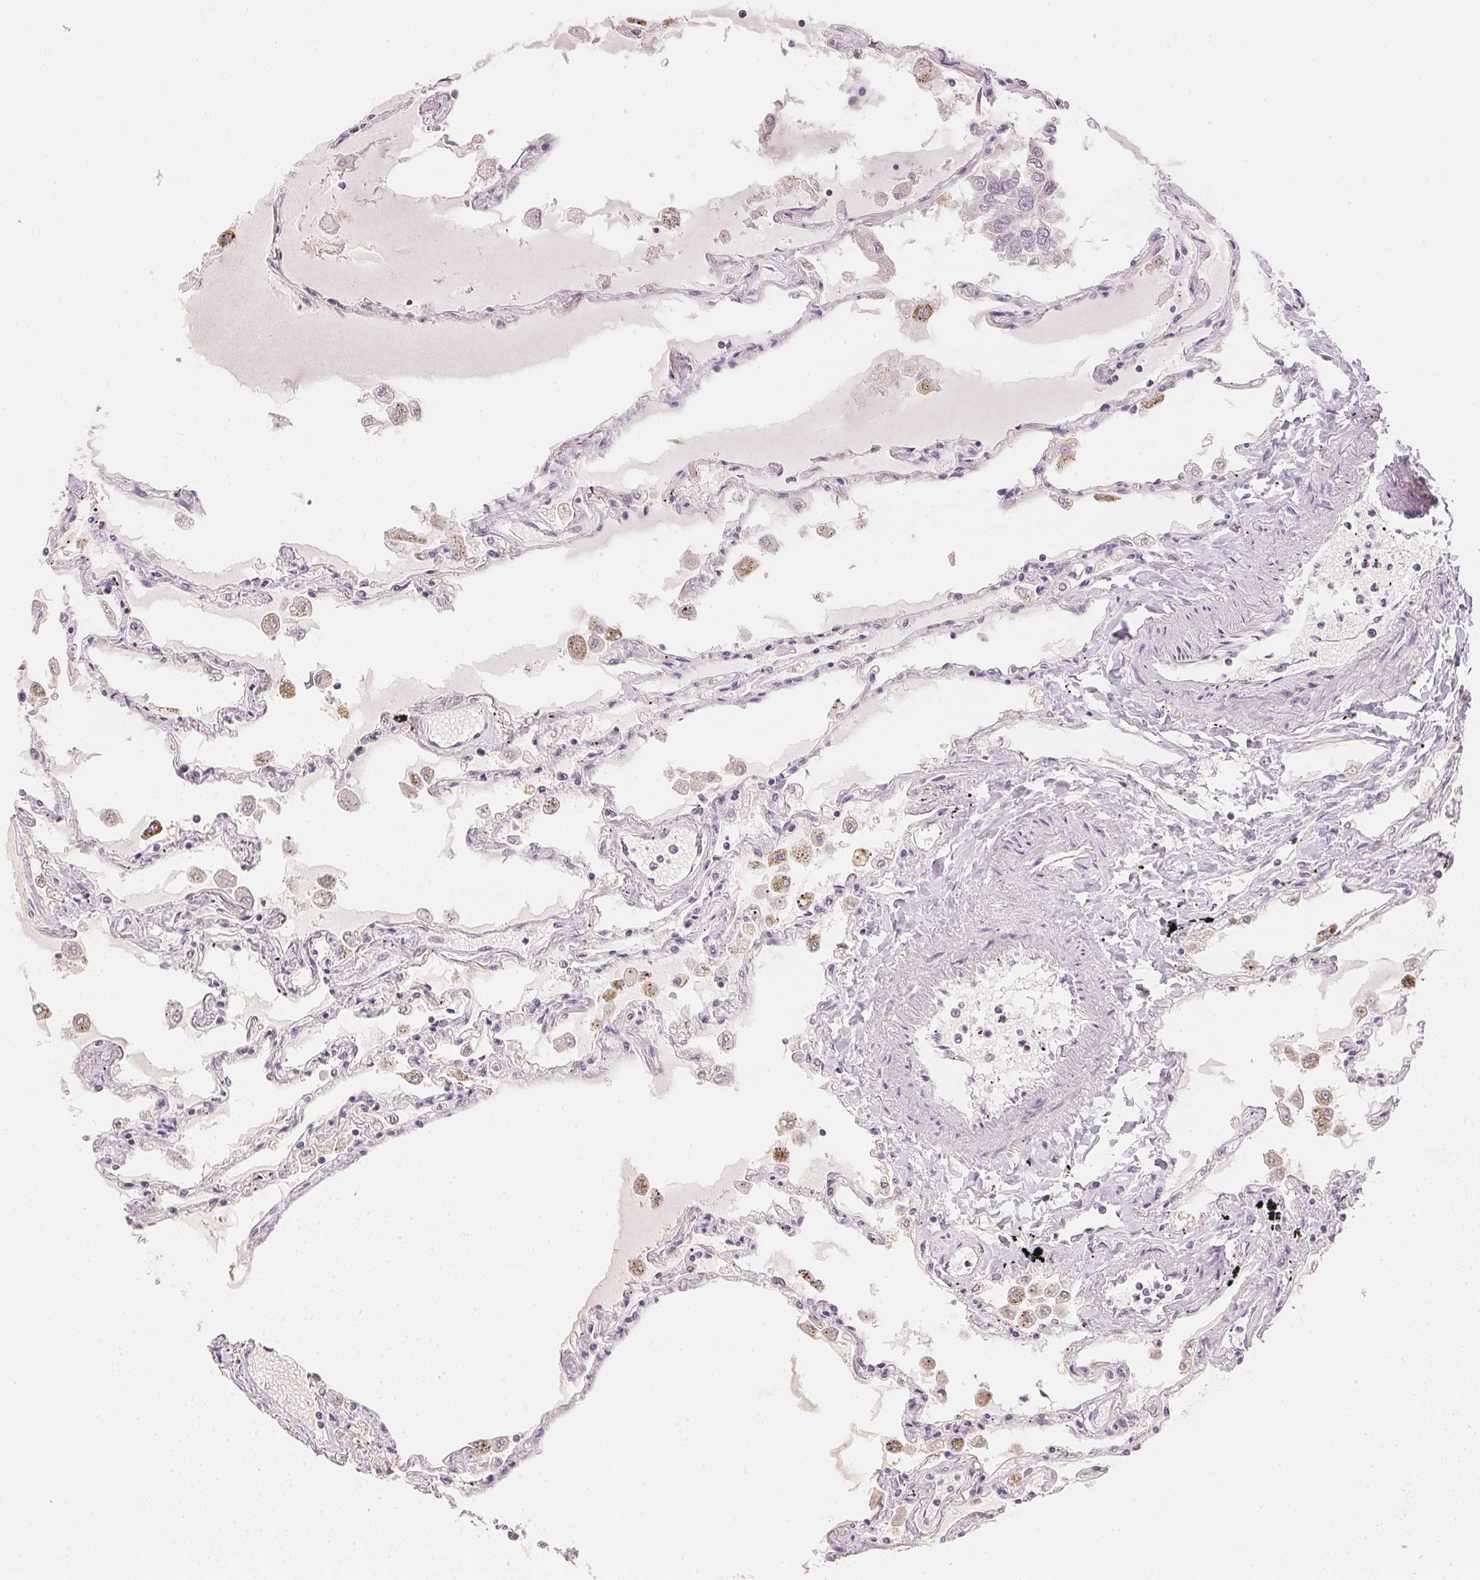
{"staining": {"intensity": "negative", "quantity": "none", "location": "none"}, "tissue": "lung", "cell_type": "Alveolar cells", "image_type": "normal", "snomed": [{"axis": "morphology", "description": "Normal tissue, NOS"}, {"axis": "morphology", "description": "Adenocarcinoma, NOS"}, {"axis": "topography", "description": "Cartilage tissue"}, {"axis": "topography", "description": "Lung"}], "caption": "Immunohistochemistry (IHC) histopathology image of normal human lung stained for a protein (brown), which shows no positivity in alveolar cells. Nuclei are stained in blue.", "gene": "DHCR24", "patient": {"sex": "female", "age": 67}}